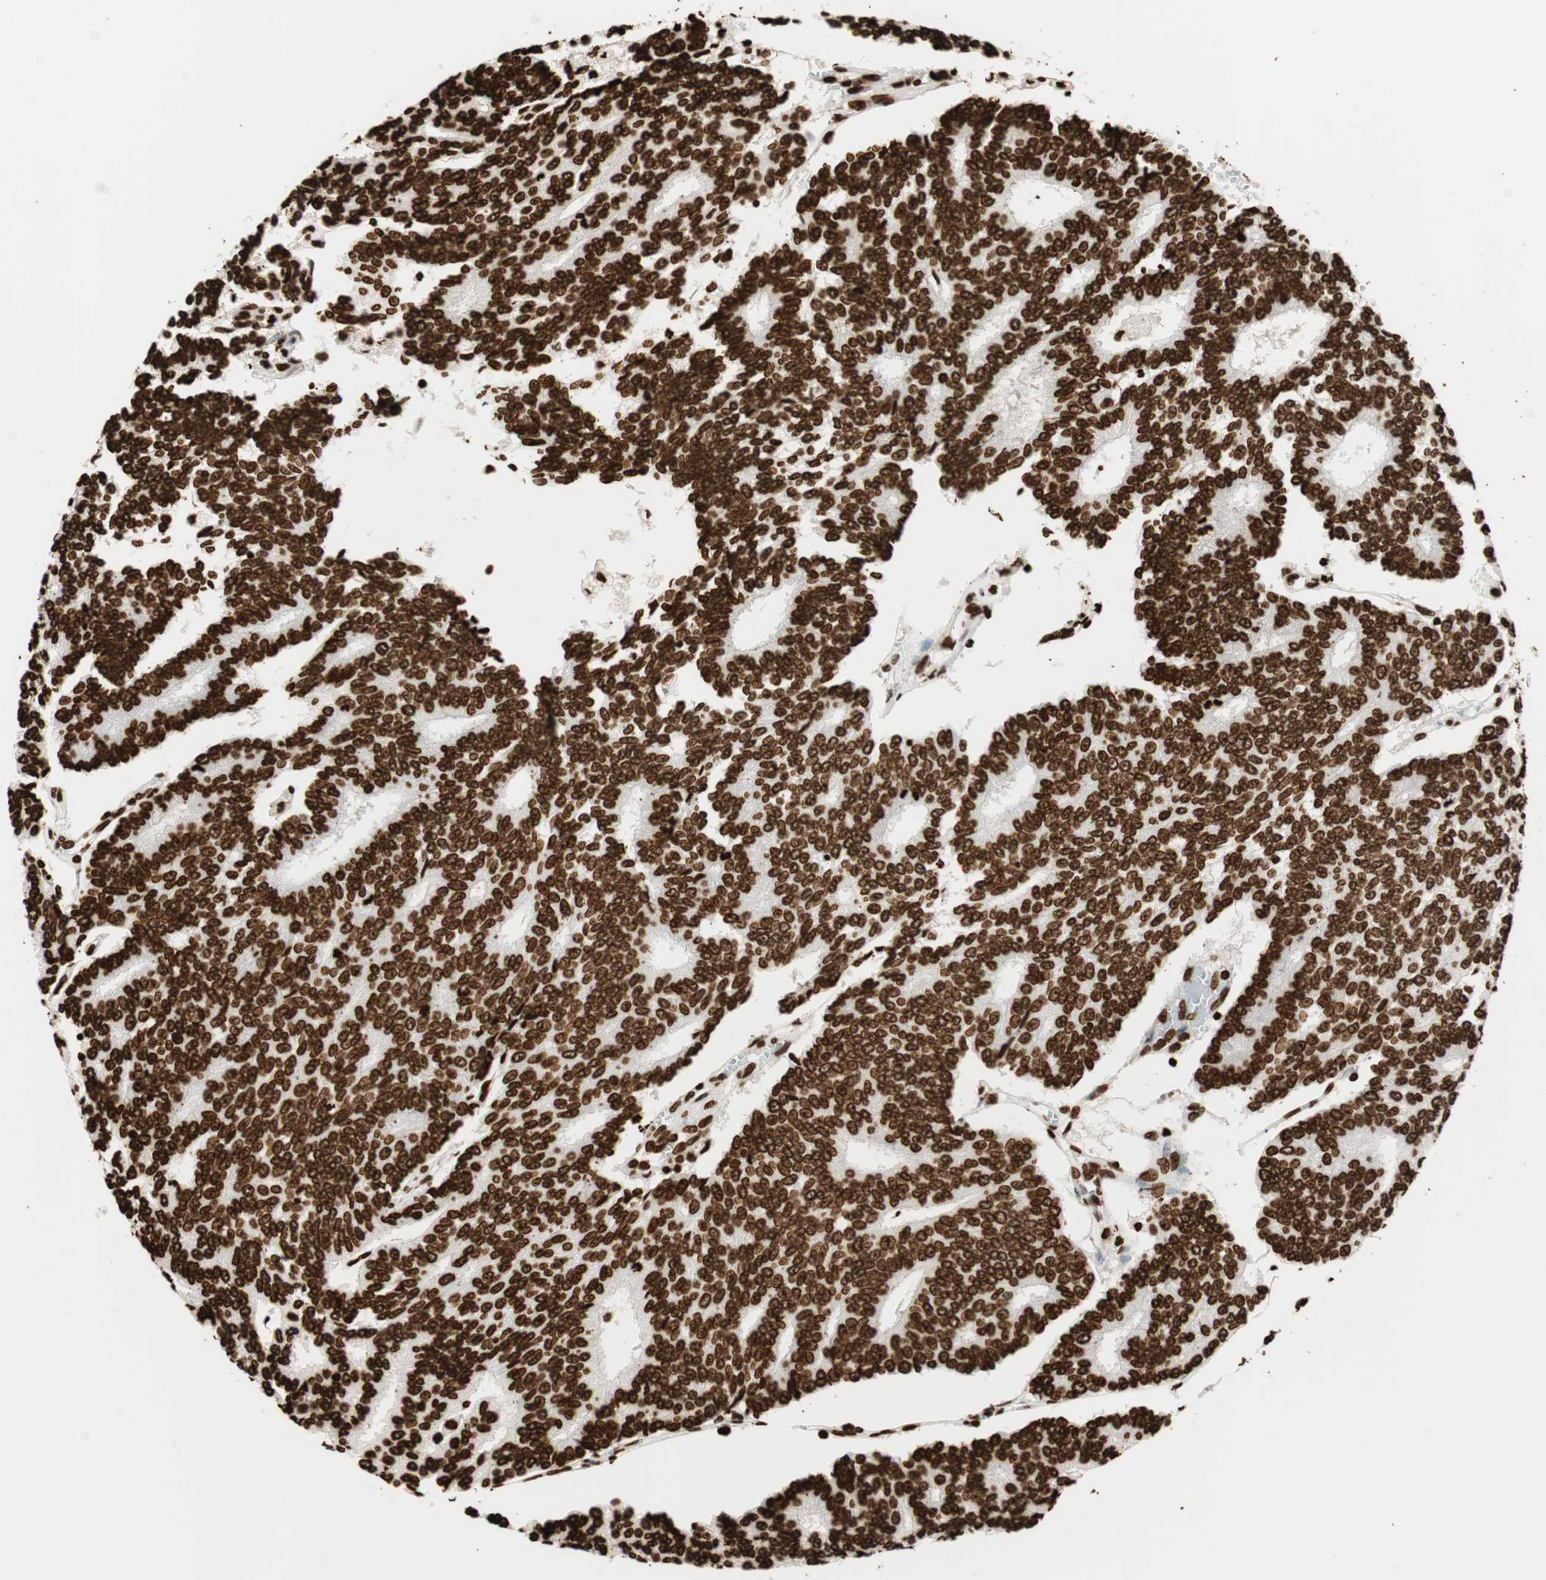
{"staining": {"intensity": "strong", "quantity": ">75%", "location": "nuclear"}, "tissue": "prostate cancer", "cell_type": "Tumor cells", "image_type": "cancer", "snomed": [{"axis": "morphology", "description": "Adenocarcinoma, High grade"}, {"axis": "topography", "description": "Prostate"}], "caption": "Brown immunohistochemical staining in human prostate cancer (adenocarcinoma (high-grade)) displays strong nuclear expression in approximately >75% of tumor cells.", "gene": "GLI2", "patient": {"sex": "male", "age": 55}}